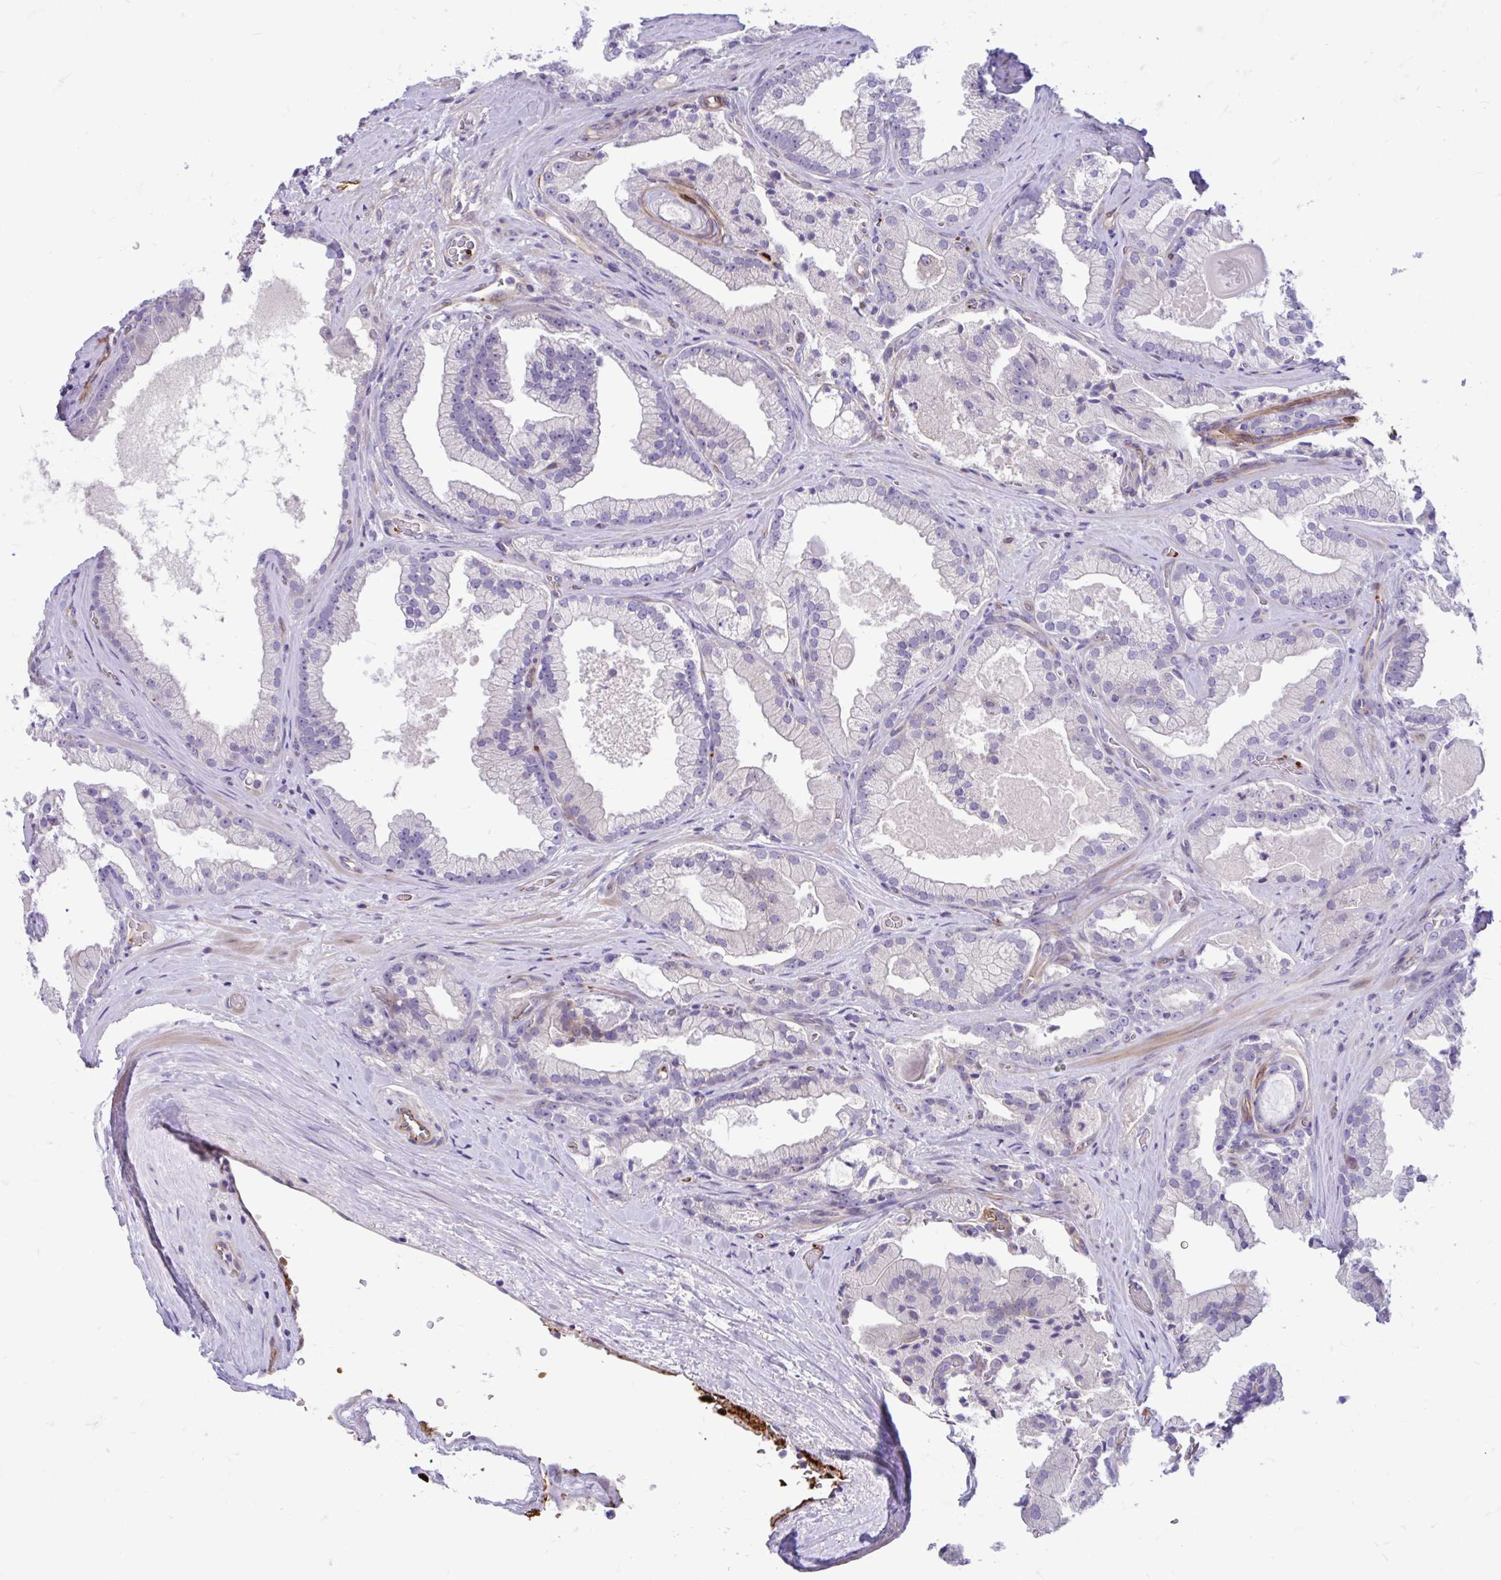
{"staining": {"intensity": "negative", "quantity": "none", "location": "none"}, "tissue": "prostate cancer", "cell_type": "Tumor cells", "image_type": "cancer", "snomed": [{"axis": "morphology", "description": "Adenocarcinoma, High grade"}, {"axis": "topography", "description": "Prostate"}], "caption": "High-grade adenocarcinoma (prostate) stained for a protein using immunohistochemistry (IHC) shows no expression tumor cells.", "gene": "ESPNL", "patient": {"sex": "male", "age": 68}}